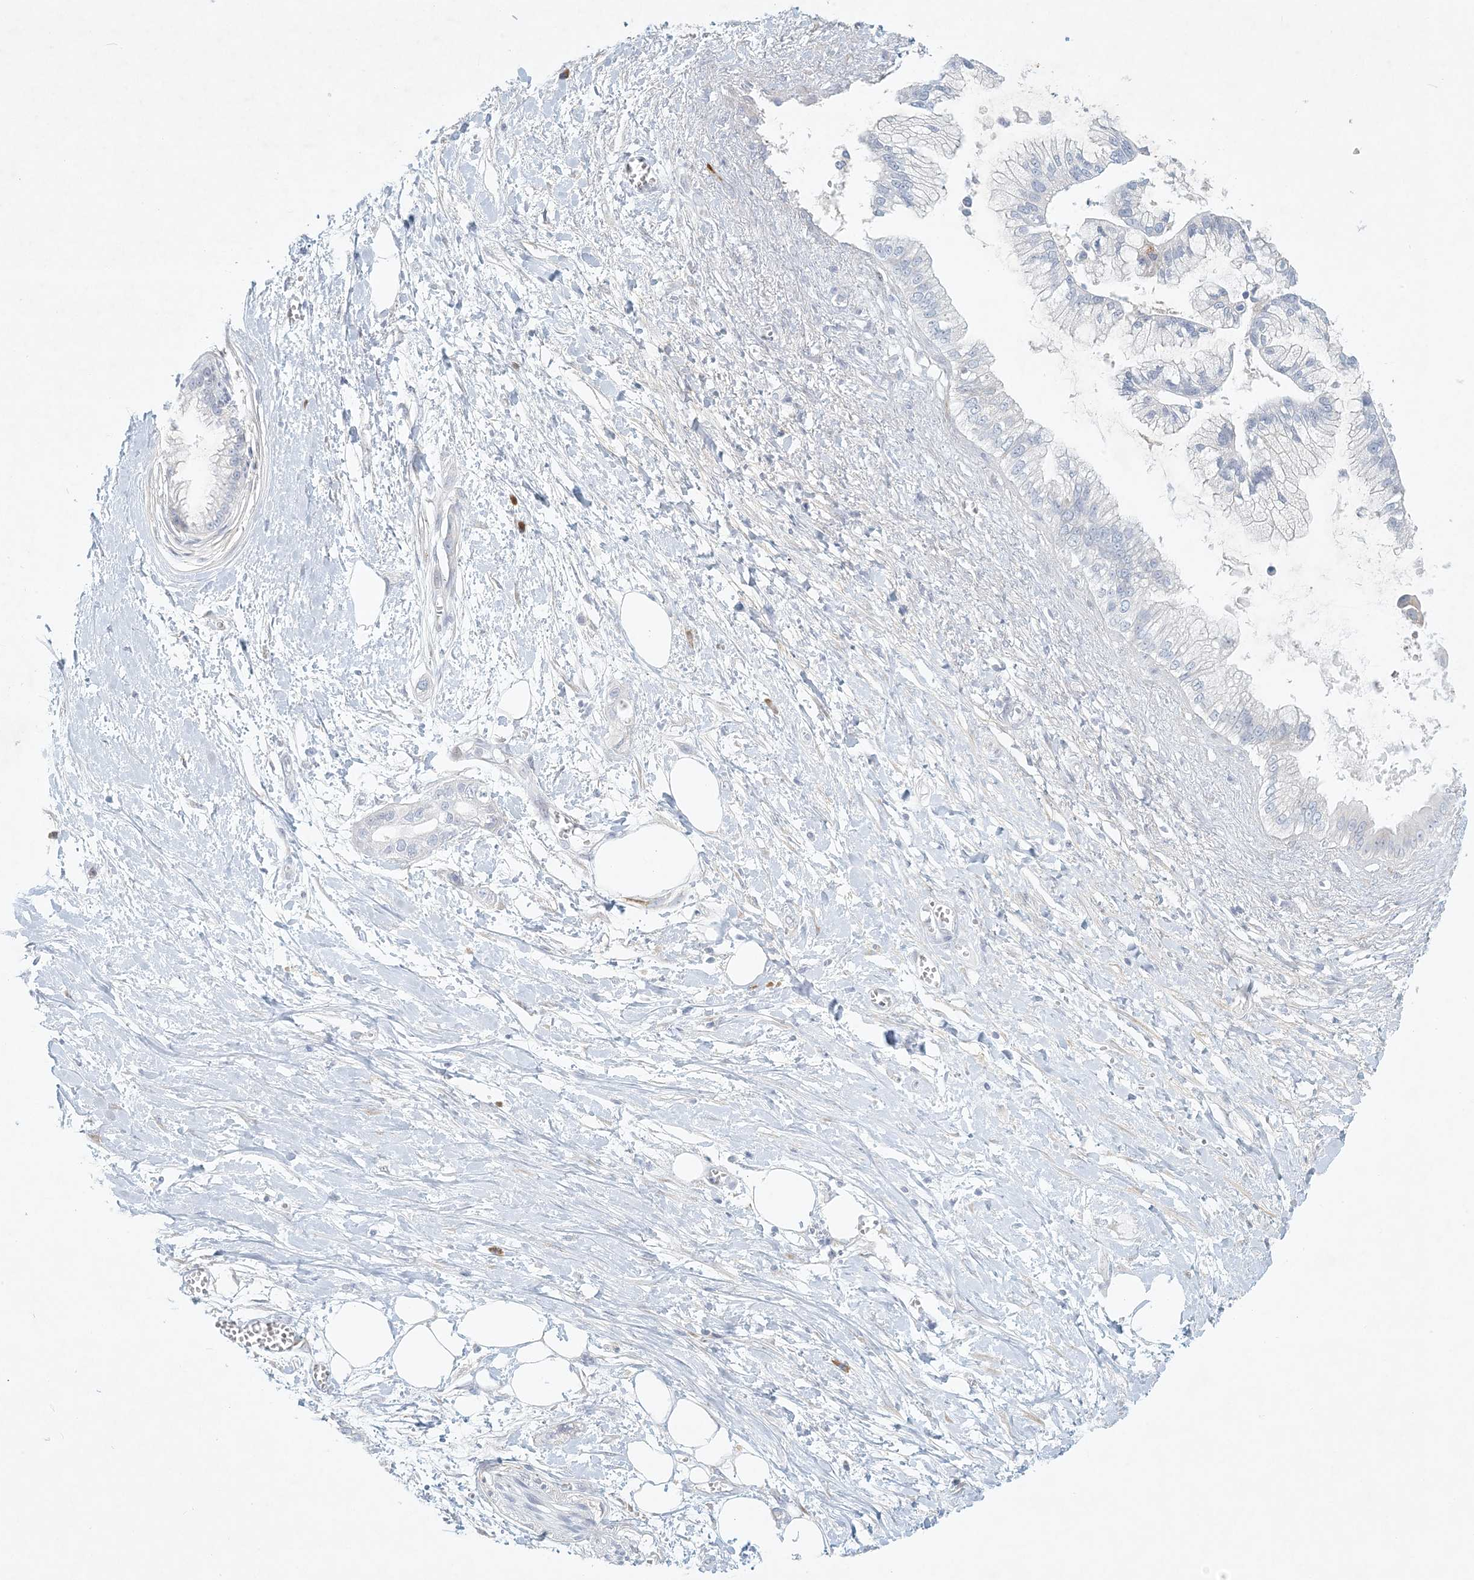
{"staining": {"intensity": "negative", "quantity": "none", "location": "none"}, "tissue": "pancreatic cancer", "cell_type": "Tumor cells", "image_type": "cancer", "snomed": [{"axis": "morphology", "description": "Adenocarcinoma, NOS"}, {"axis": "topography", "description": "Pancreas"}], "caption": "There is no significant staining in tumor cells of pancreatic cancer.", "gene": "ZNF385D", "patient": {"sex": "male", "age": 68}}